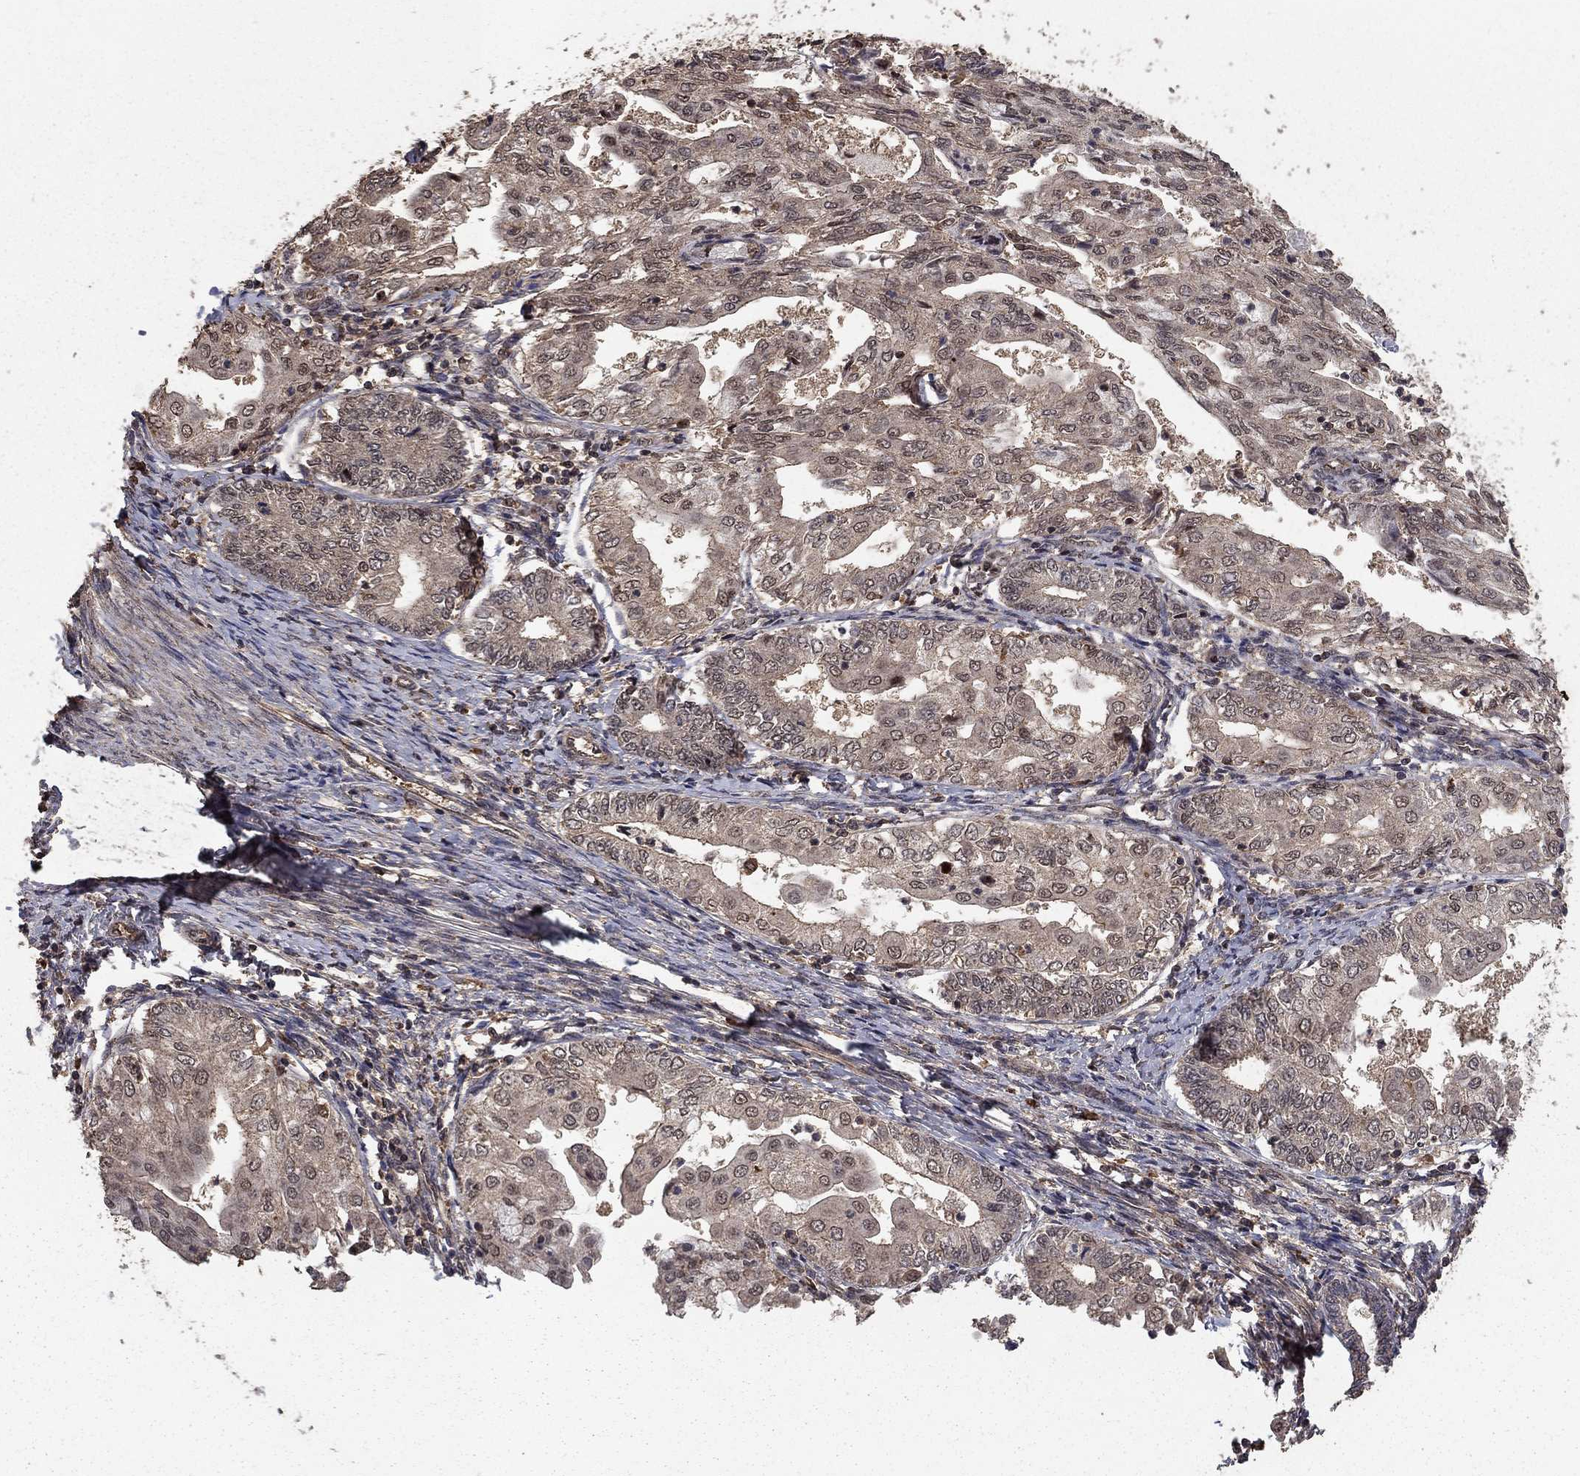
{"staining": {"intensity": "weak", "quantity": "25%-75%", "location": "cytoplasmic/membranous"}, "tissue": "endometrial cancer", "cell_type": "Tumor cells", "image_type": "cancer", "snomed": [{"axis": "morphology", "description": "Adenocarcinoma, NOS"}, {"axis": "topography", "description": "Endometrium"}], "caption": "Tumor cells show low levels of weak cytoplasmic/membranous expression in about 25%-75% of cells in endometrial cancer (adenocarcinoma). (Stains: DAB in brown, nuclei in blue, Microscopy: brightfield microscopy at high magnification).", "gene": "PRDM1", "patient": {"sex": "female", "age": 68}}